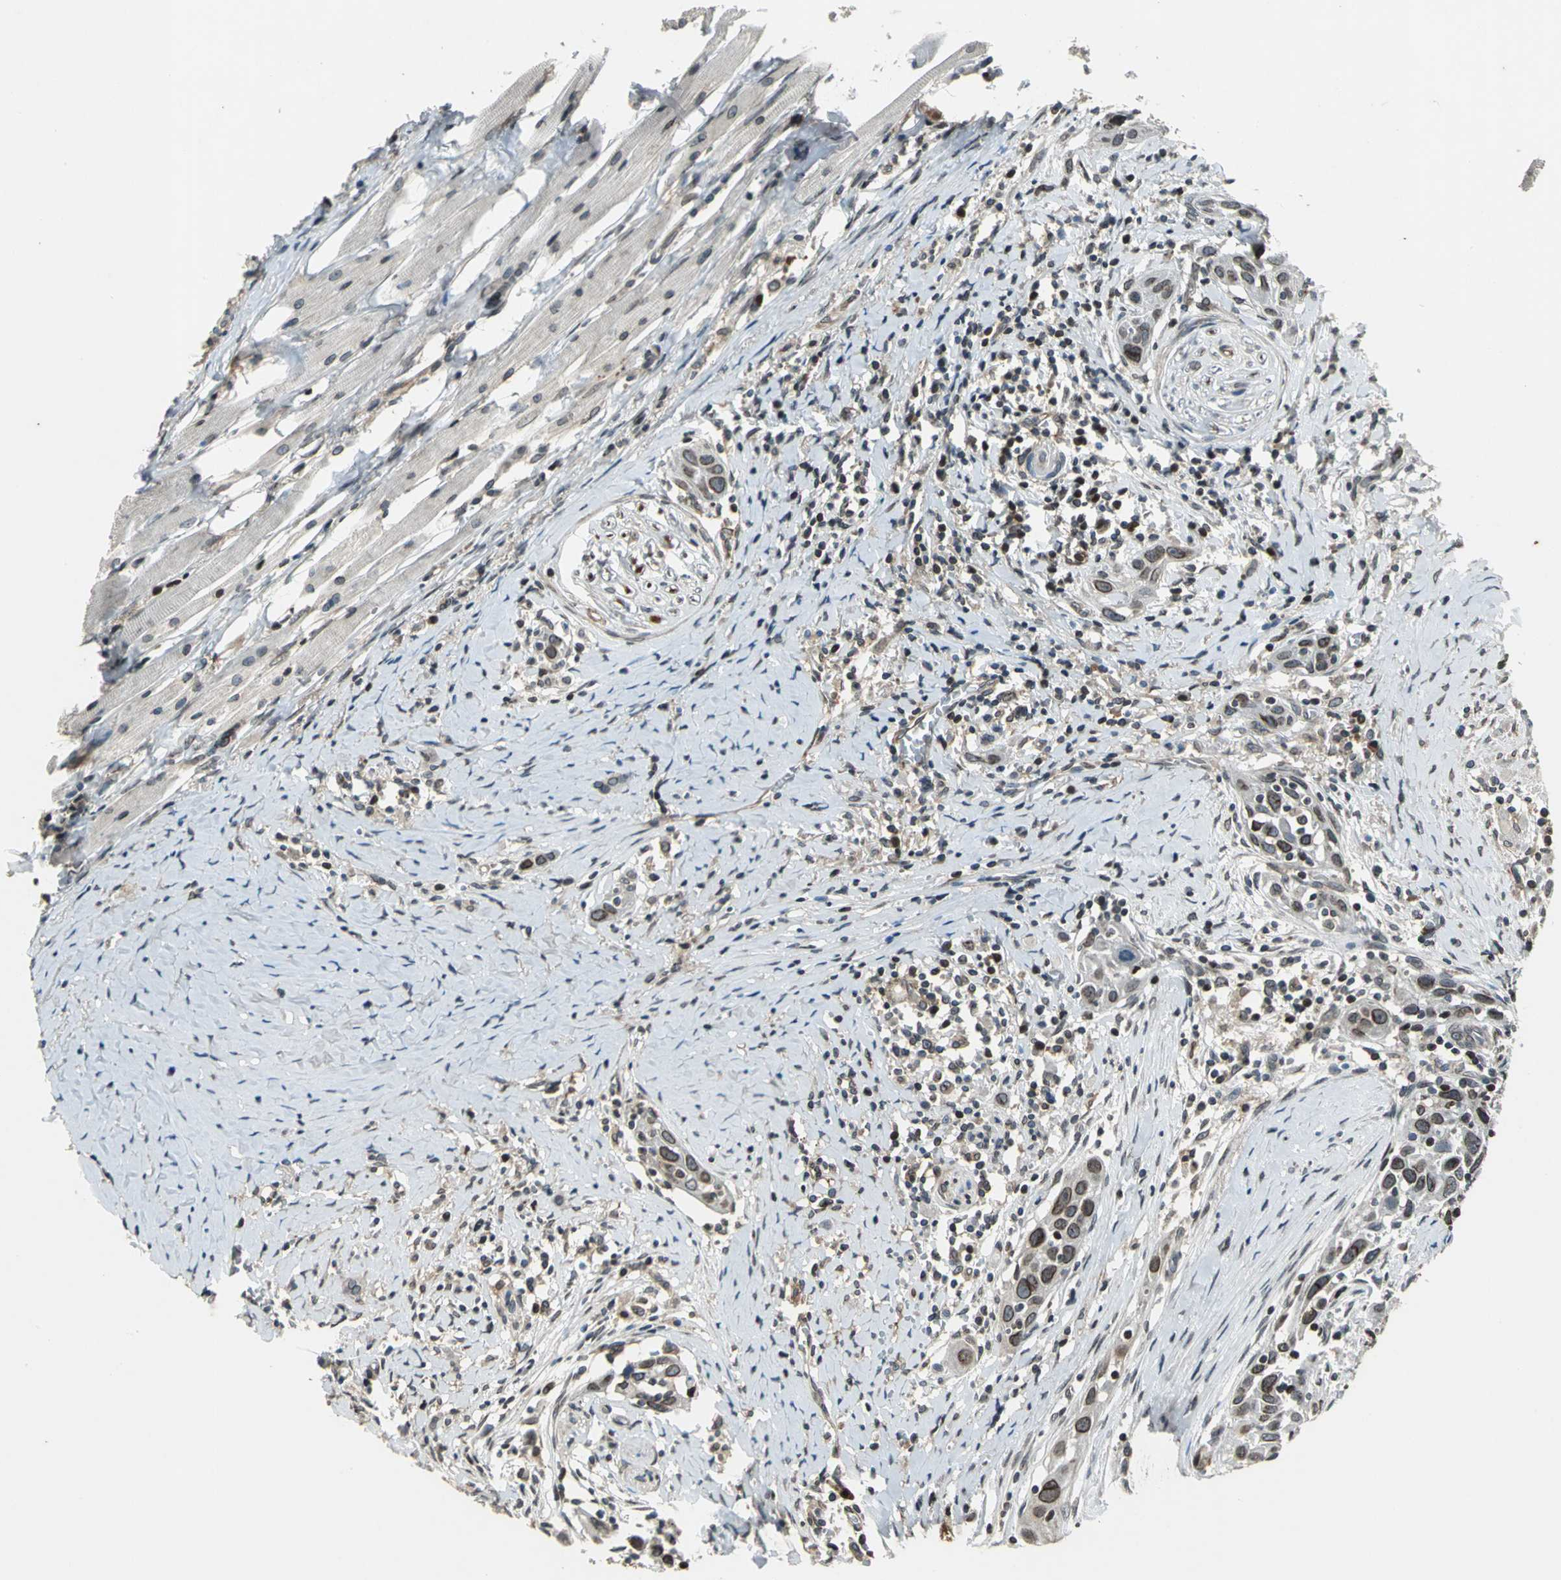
{"staining": {"intensity": "moderate", "quantity": "25%-75%", "location": "cytoplasmic/membranous,nuclear"}, "tissue": "head and neck cancer", "cell_type": "Tumor cells", "image_type": "cancer", "snomed": [{"axis": "morphology", "description": "Normal tissue, NOS"}, {"axis": "morphology", "description": "Squamous cell carcinoma, NOS"}, {"axis": "topography", "description": "Oral tissue"}, {"axis": "topography", "description": "Head-Neck"}], "caption": "Immunohistochemical staining of head and neck cancer (squamous cell carcinoma) displays medium levels of moderate cytoplasmic/membranous and nuclear protein expression in approximately 25%-75% of tumor cells.", "gene": "BRIP1", "patient": {"sex": "female", "age": 50}}